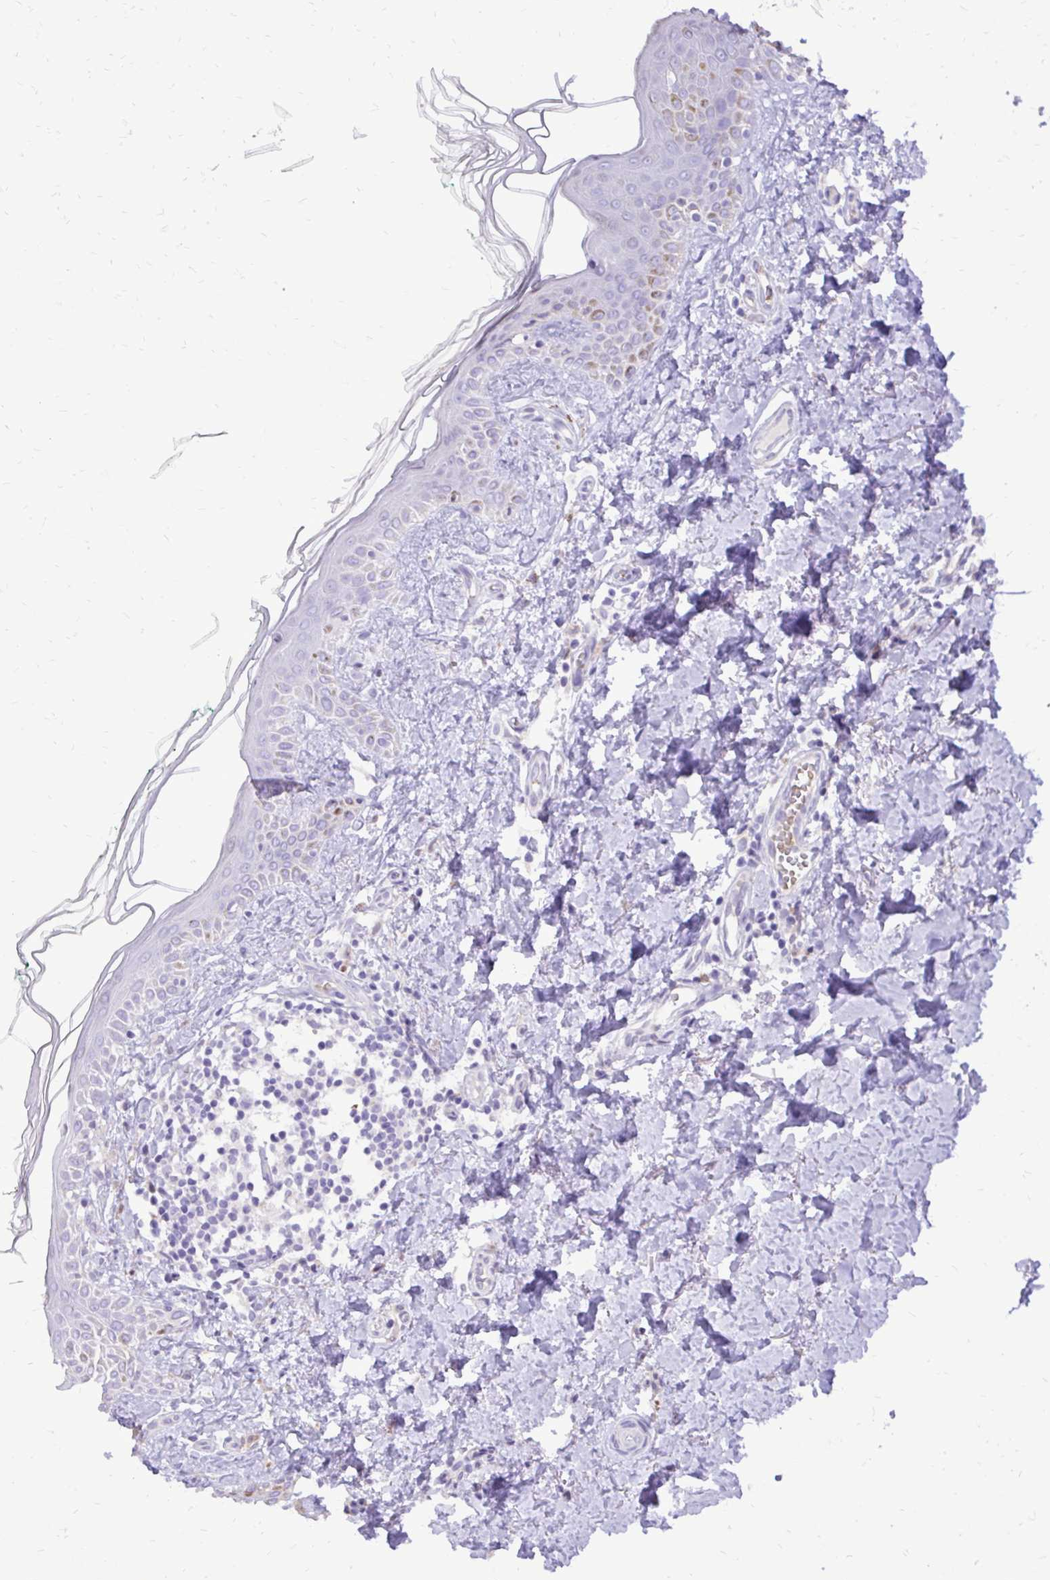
{"staining": {"intensity": "negative", "quantity": "none", "location": "none"}, "tissue": "skin", "cell_type": "Fibroblasts", "image_type": "normal", "snomed": [{"axis": "morphology", "description": "Normal tissue, NOS"}, {"axis": "topography", "description": "Skin"}, {"axis": "topography", "description": "Peripheral nerve tissue"}], "caption": "A photomicrograph of human skin is negative for staining in fibroblasts.", "gene": "CAT", "patient": {"sex": "female", "age": 45}}